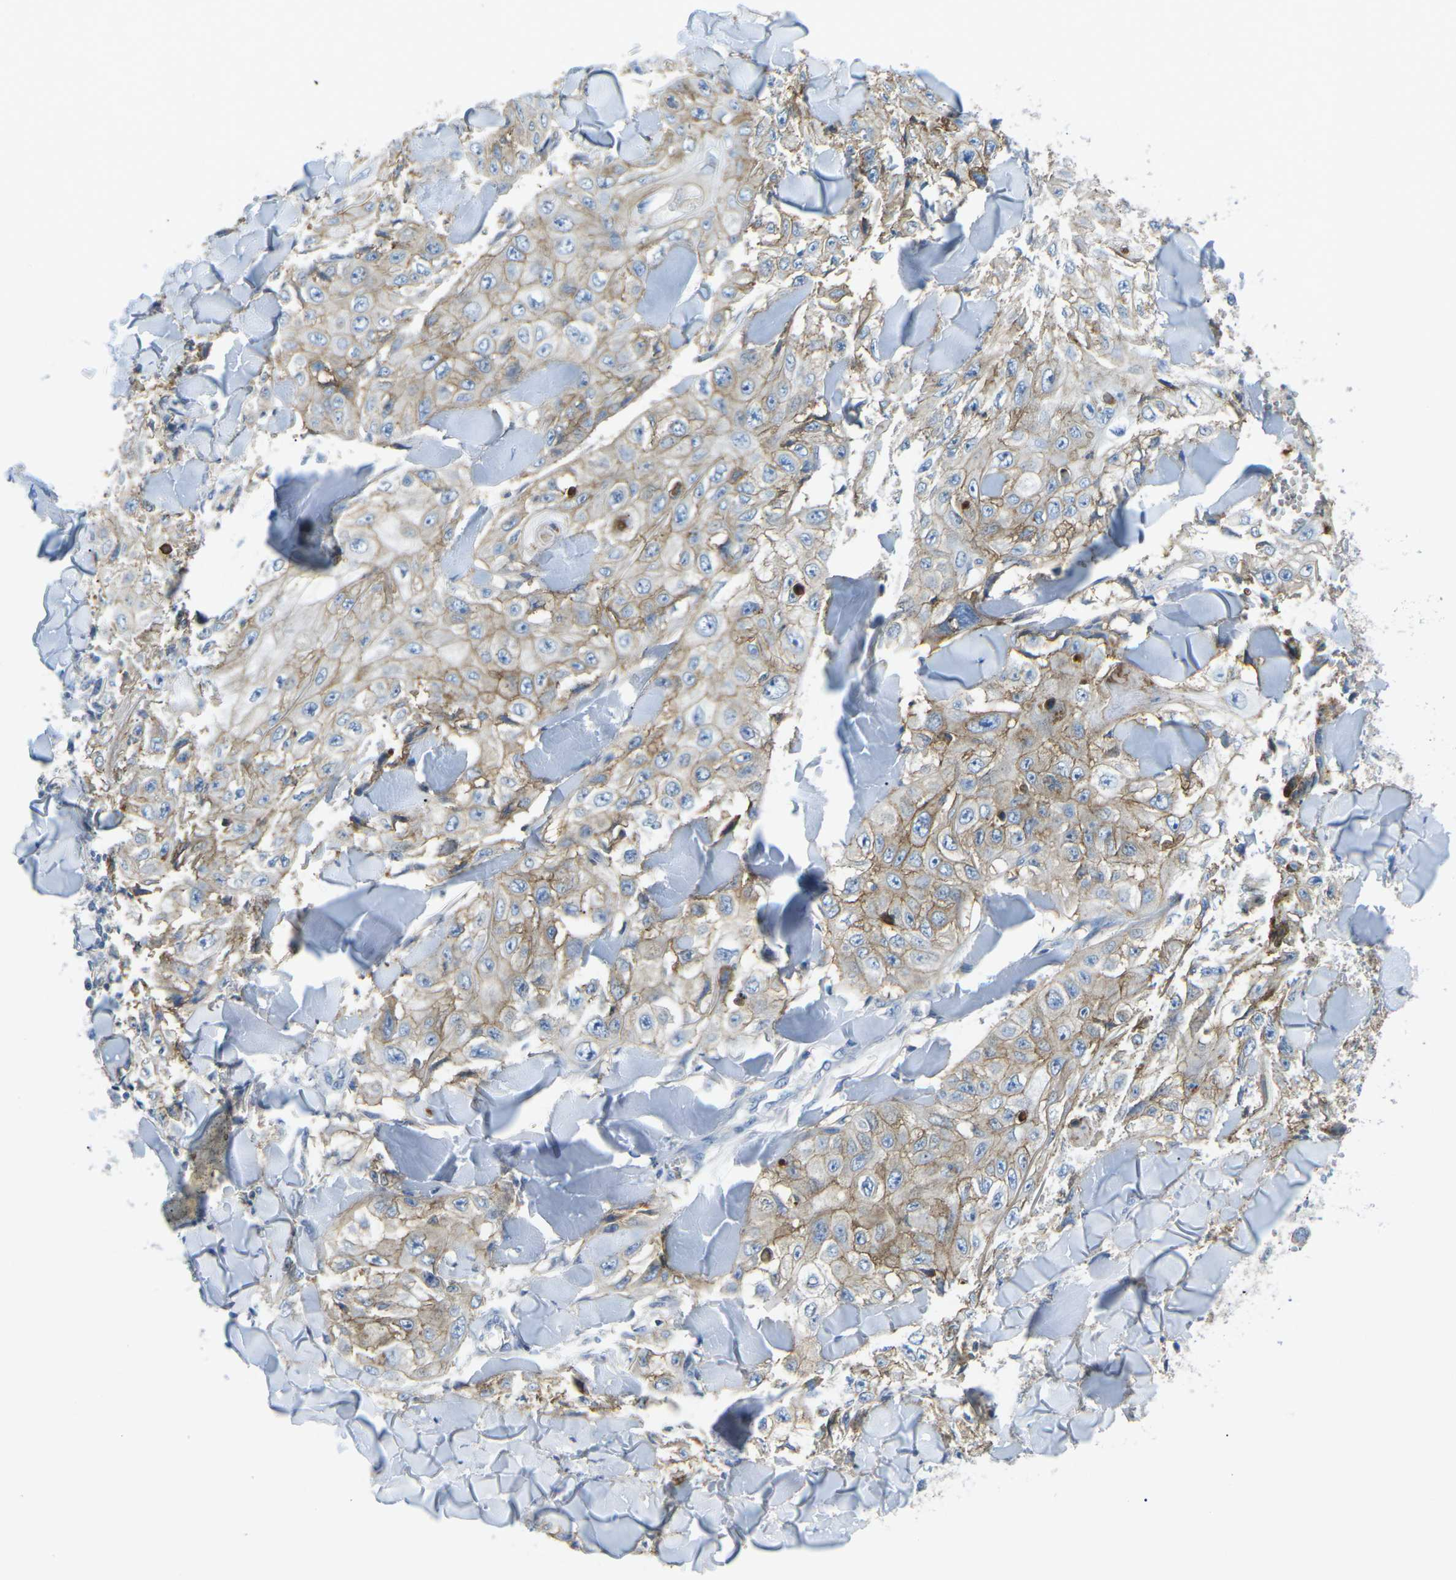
{"staining": {"intensity": "moderate", "quantity": ">75%", "location": "cytoplasmic/membranous"}, "tissue": "skin cancer", "cell_type": "Tumor cells", "image_type": "cancer", "snomed": [{"axis": "morphology", "description": "Squamous cell carcinoma, NOS"}, {"axis": "topography", "description": "Skin"}], "caption": "IHC of human skin cancer (squamous cell carcinoma) shows medium levels of moderate cytoplasmic/membranous staining in approximately >75% of tumor cells. Using DAB (3,3'-diaminobenzidine) (brown) and hematoxylin (blue) stains, captured at high magnification using brightfield microscopy.", "gene": "CD47", "patient": {"sex": "male", "age": 86}}